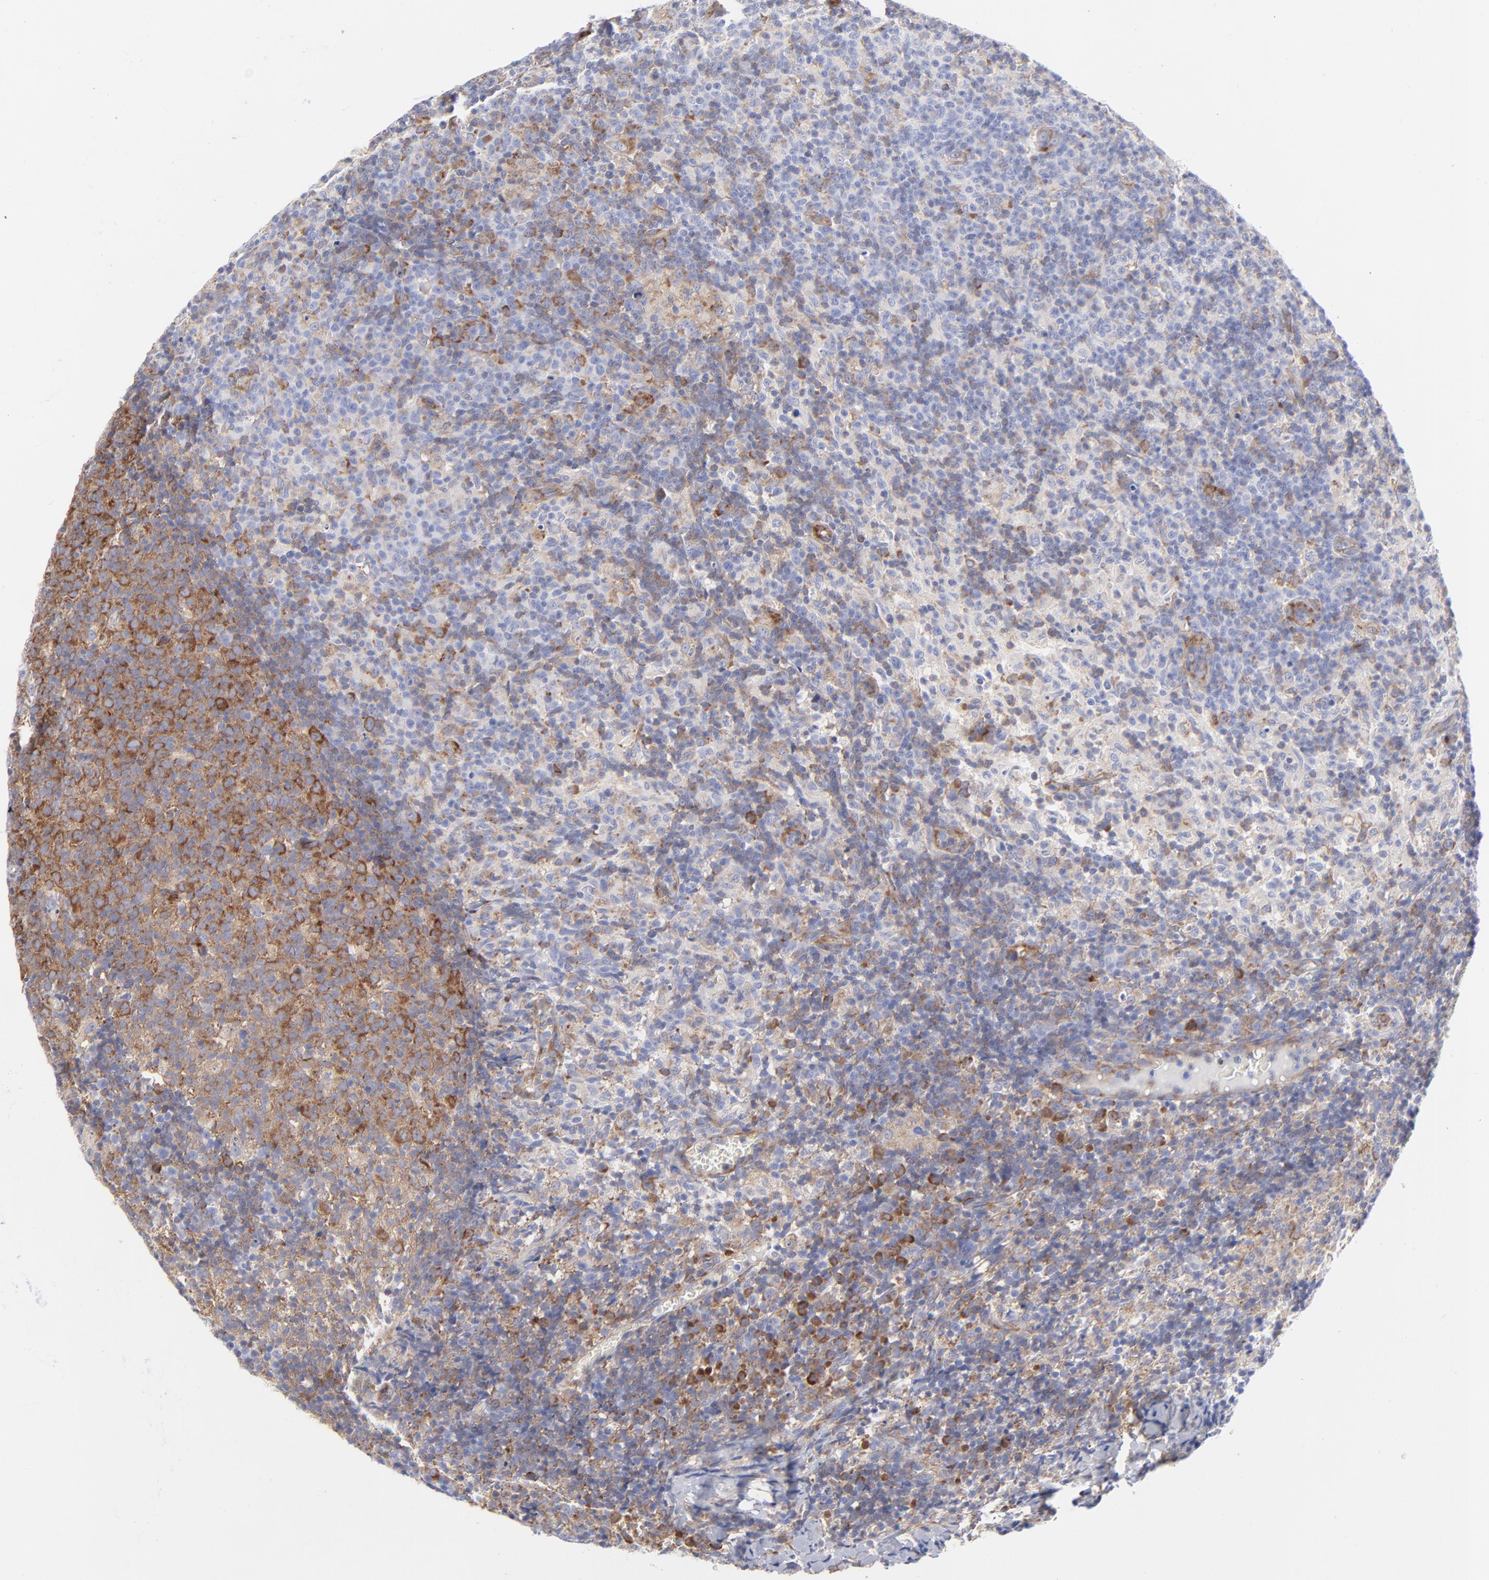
{"staining": {"intensity": "strong", "quantity": ">75%", "location": "cytoplasmic/membranous"}, "tissue": "lymph node", "cell_type": "Germinal center cells", "image_type": "normal", "snomed": [{"axis": "morphology", "description": "Normal tissue, NOS"}, {"axis": "morphology", "description": "Inflammation, NOS"}, {"axis": "topography", "description": "Lymph node"}], "caption": "This histopathology image exhibits immunohistochemistry (IHC) staining of benign lymph node, with high strong cytoplasmic/membranous staining in approximately >75% of germinal center cells.", "gene": "EIF2AK2", "patient": {"sex": "male", "age": 55}}